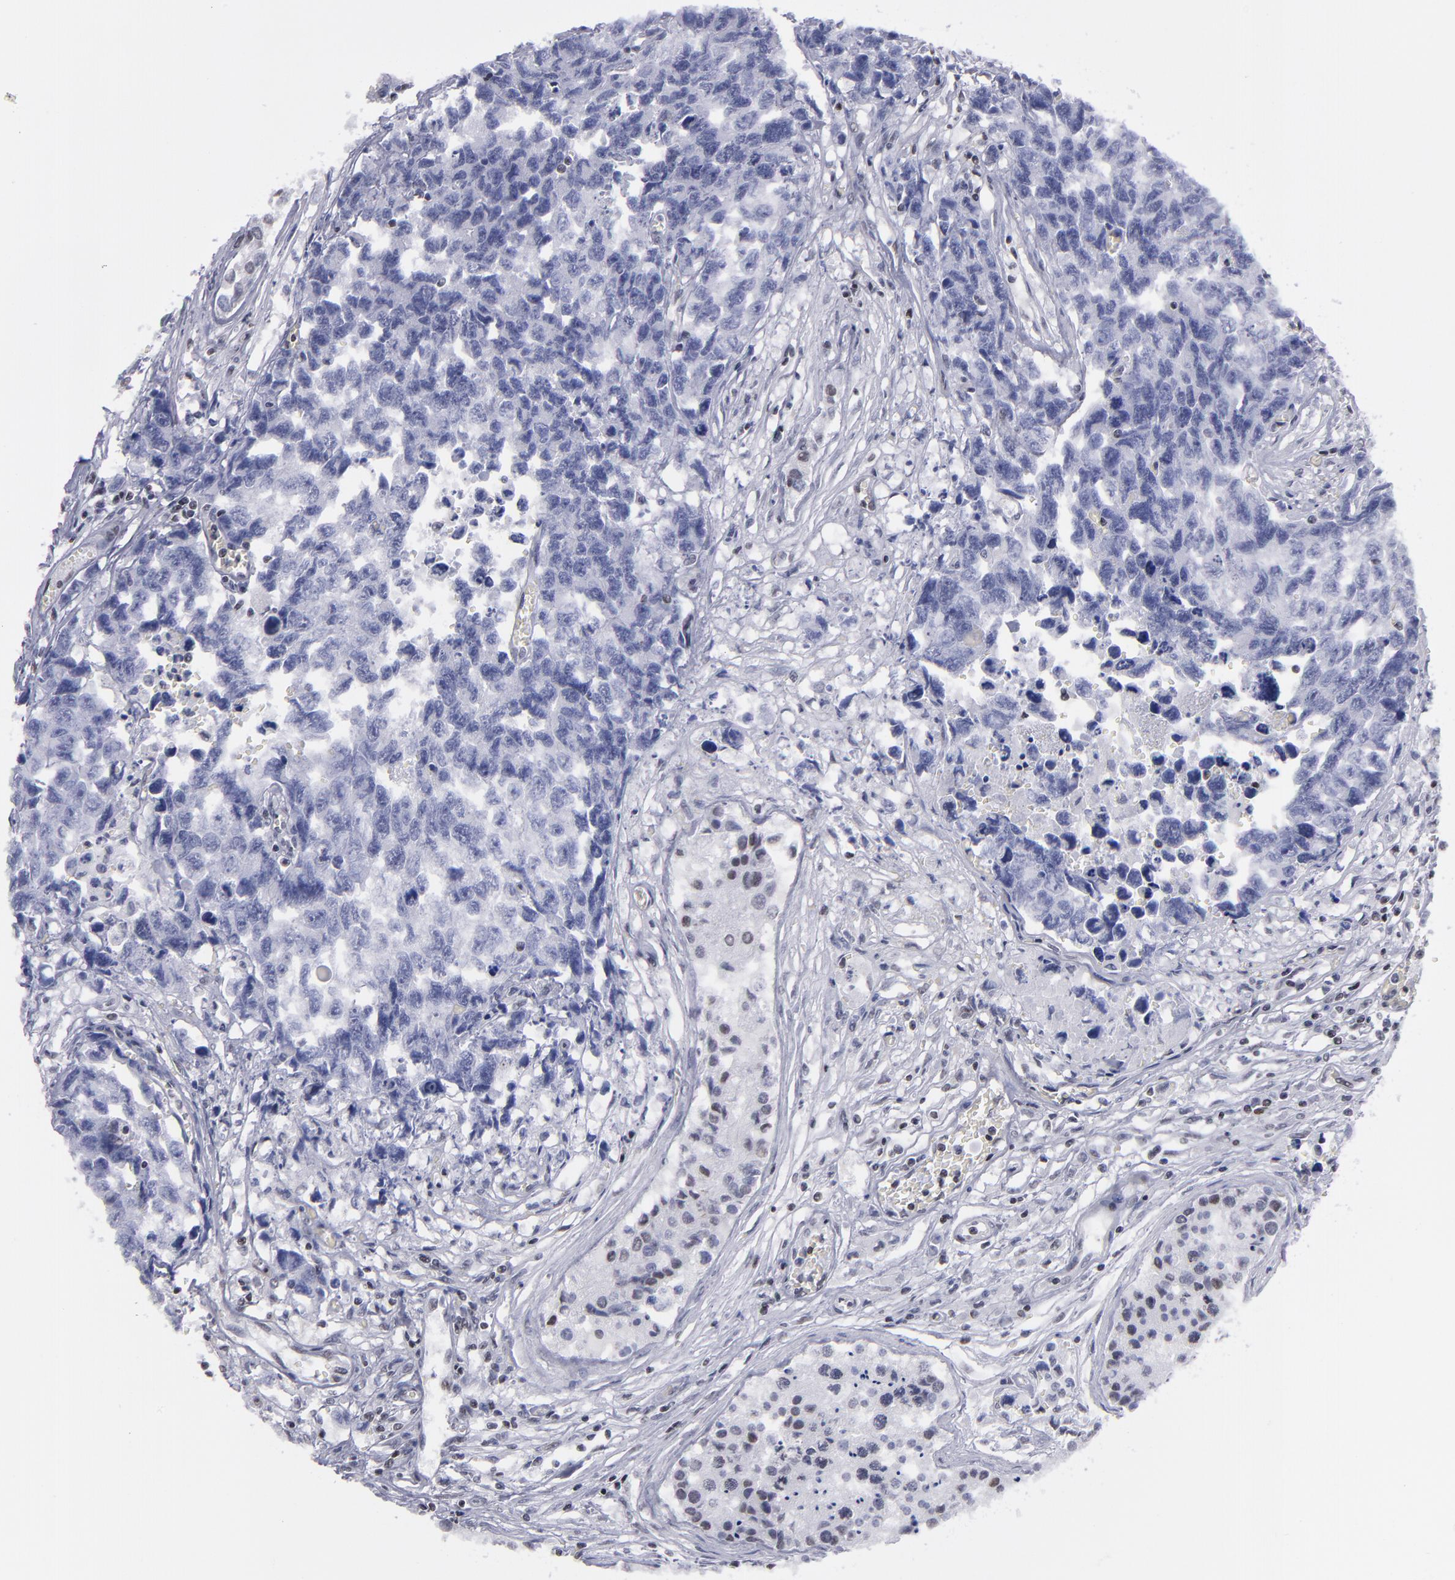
{"staining": {"intensity": "negative", "quantity": "none", "location": "none"}, "tissue": "testis cancer", "cell_type": "Tumor cells", "image_type": "cancer", "snomed": [{"axis": "morphology", "description": "Carcinoma, Embryonal, NOS"}, {"axis": "topography", "description": "Testis"}], "caption": "High power microscopy photomicrograph of an immunohistochemistry image of testis cancer (embryonal carcinoma), revealing no significant staining in tumor cells.", "gene": "TERF2", "patient": {"sex": "male", "age": 31}}